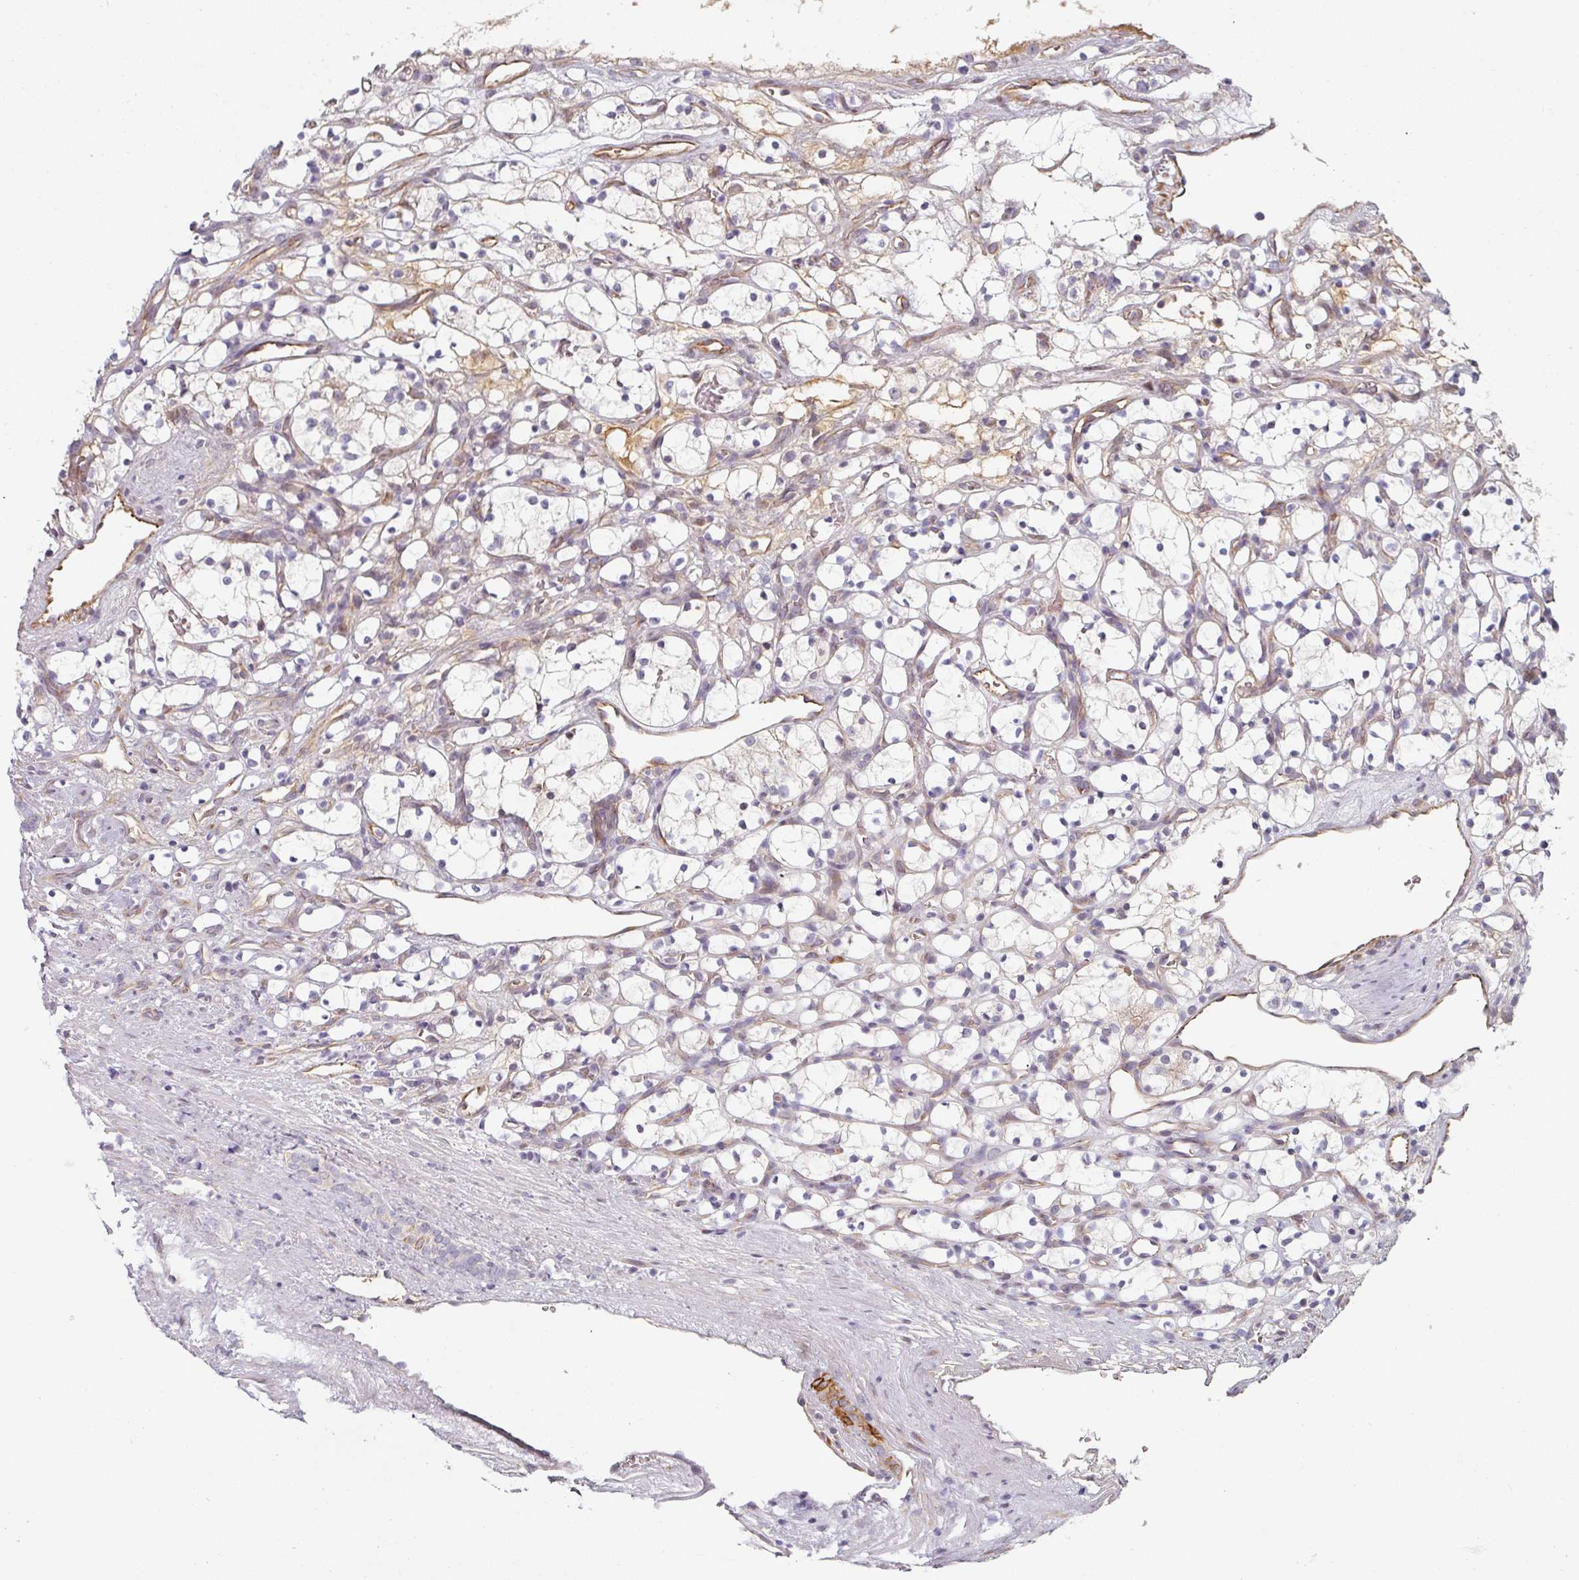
{"staining": {"intensity": "negative", "quantity": "none", "location": "none"}, "tissue": "renal cancer", "cell_type": "Tumor cells", "image_type": "cancer", "snomed": [{"axis": "morphology", "description": "Adenocarcinoma, NOS"}, {"axis": "topography", "description": "Kidney"}], "caption": "Tumor cells are negative for brown protein staining in adenocarcinoma (renal).", "gene": "CEP78", "patient": {"sex": "female", "age": 69}}